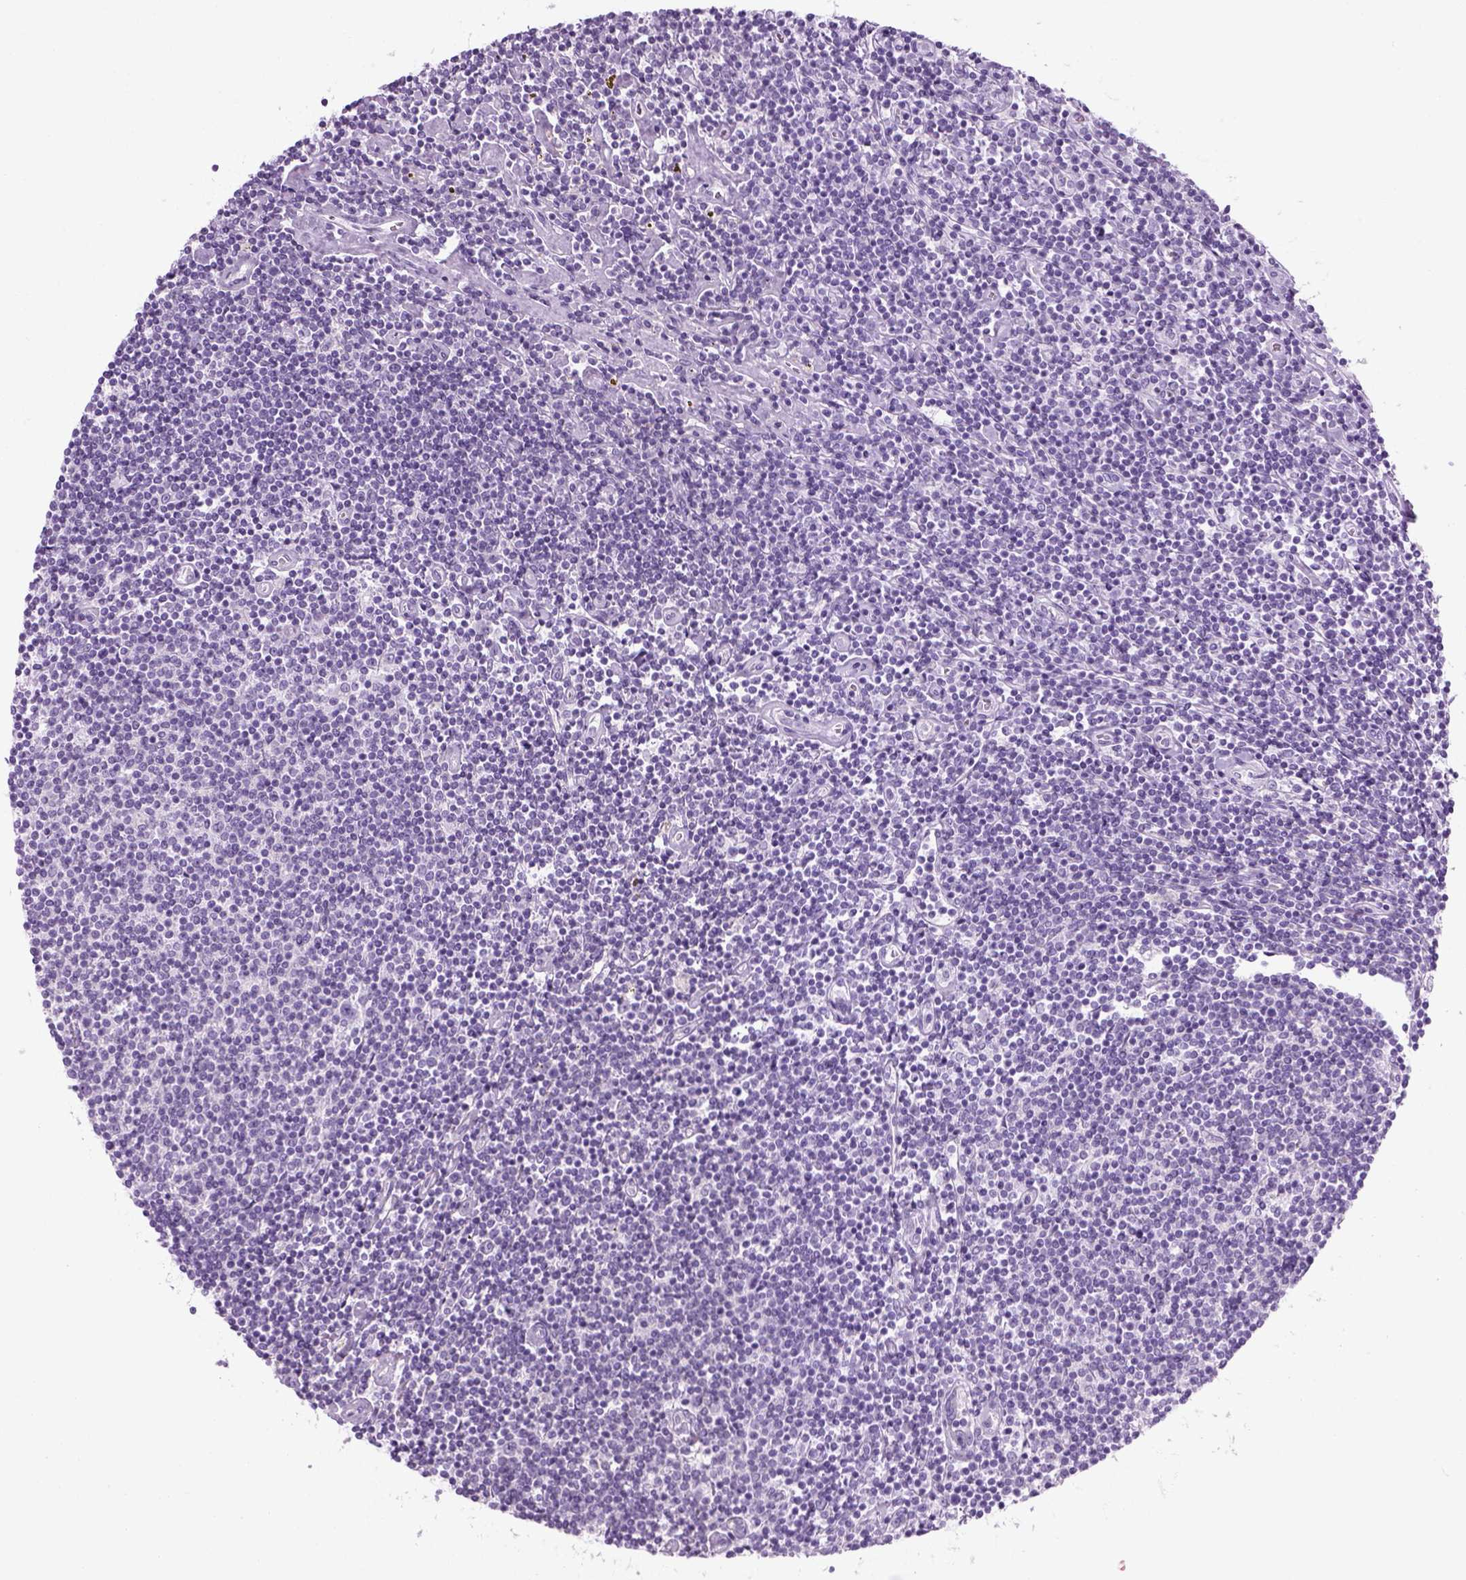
{"staining": {"intensity": "negative", "quantity": "none", "location": "none"}, "tissue": "lymphoma", "cell_type": "Tumor cells", "image_type": "cancer", "snomed": [{"axis": "morphology", "description": "Hodgkin's disease, NOS"}, {"axis": "topography", "description": "Lymph node"}], "caption": "Hodgkin's disease was stained to show a protein in brown. There is no significant staining in tumor cells.", "gene": "SLC12A5", "patient": {"sex": "male", "age": 40}}